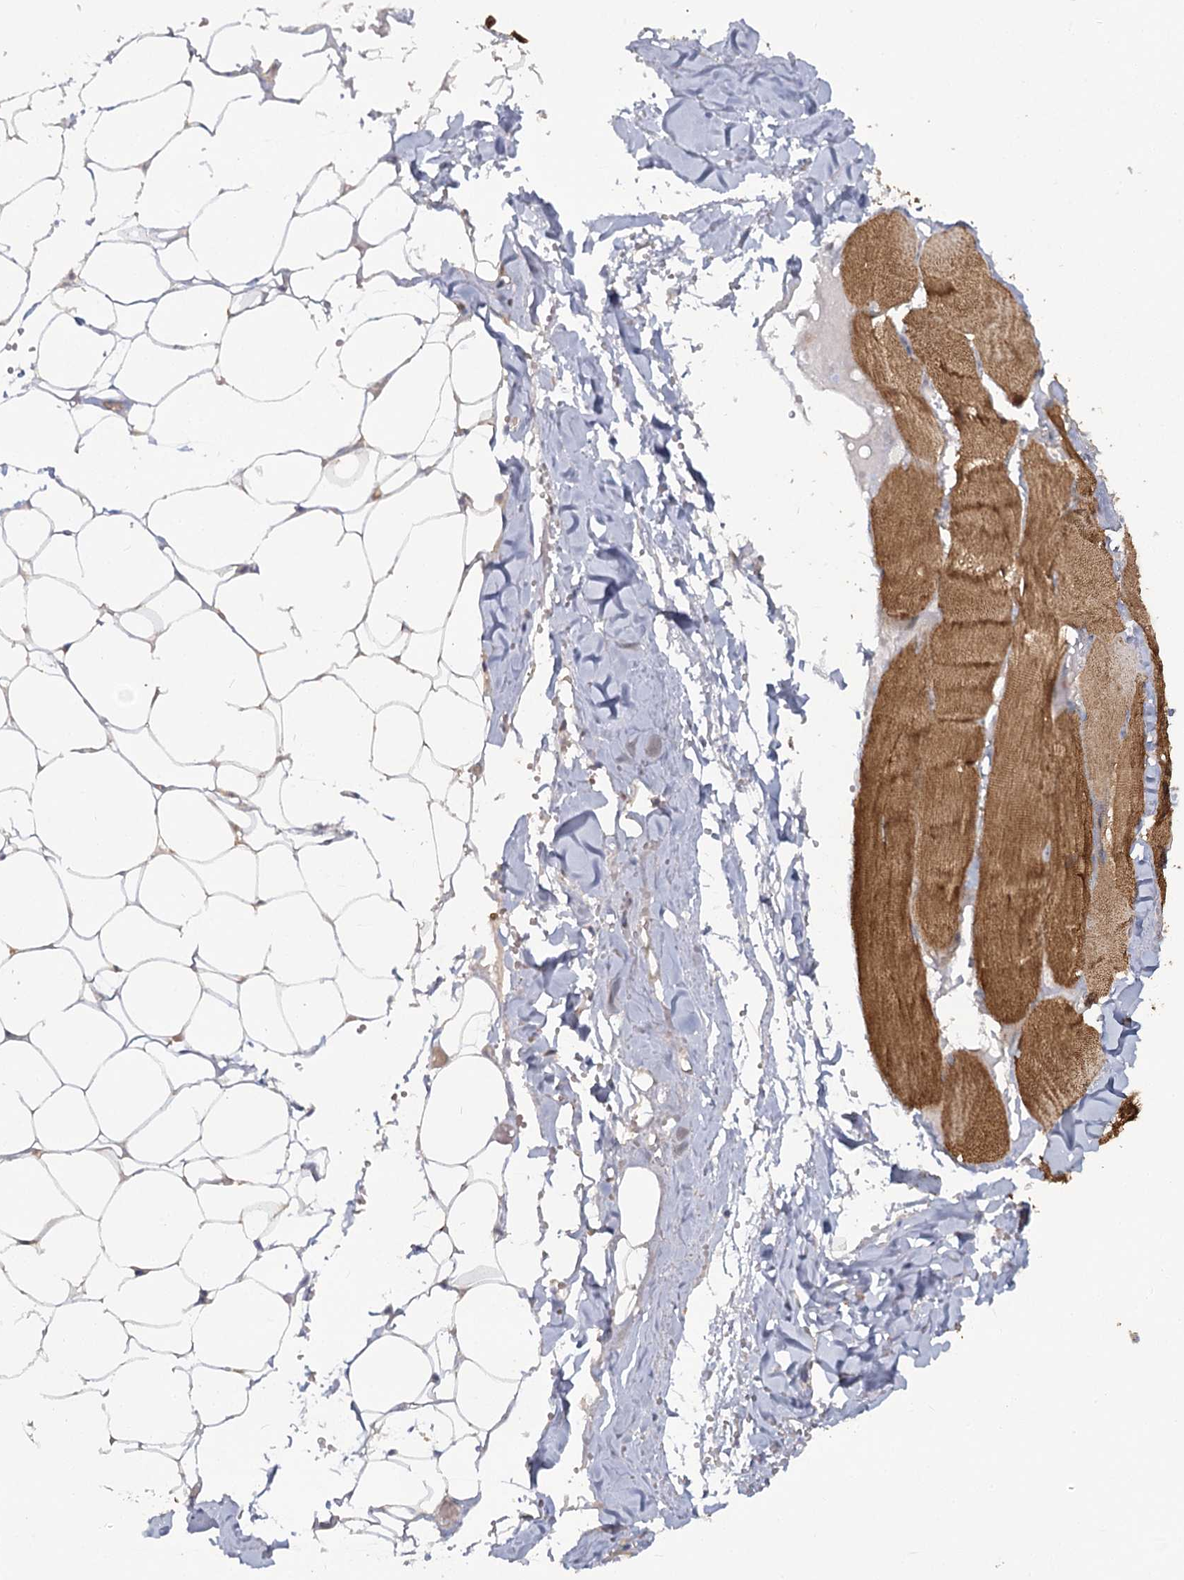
{"staining": {"intensity": "negative", "quantity": "none", "location": "none"}, "tissue": "adipose tissue", "cell_type": "Adipocytes", "image_type": "normal", "snomed": [{"axis": "morphology", "description": "Normal tissue, NOS"}, {"axis": "topography", "description": "Skeletal muscle"}, {"axis": "topography", "description": "Peripheral nerve tissue"}], "caption": "Adipocytes show no significant expression in normal adipose tissue. (Stains: DAB (3,3'-diaminobenzidine) immunohistochemistry (IHC) with hematoxylin counter stain, Microscopy: brightfield microscopy at high magnification).", "gene": "ANGPTL5", "patient": {"sex": "female", "age": 55}}